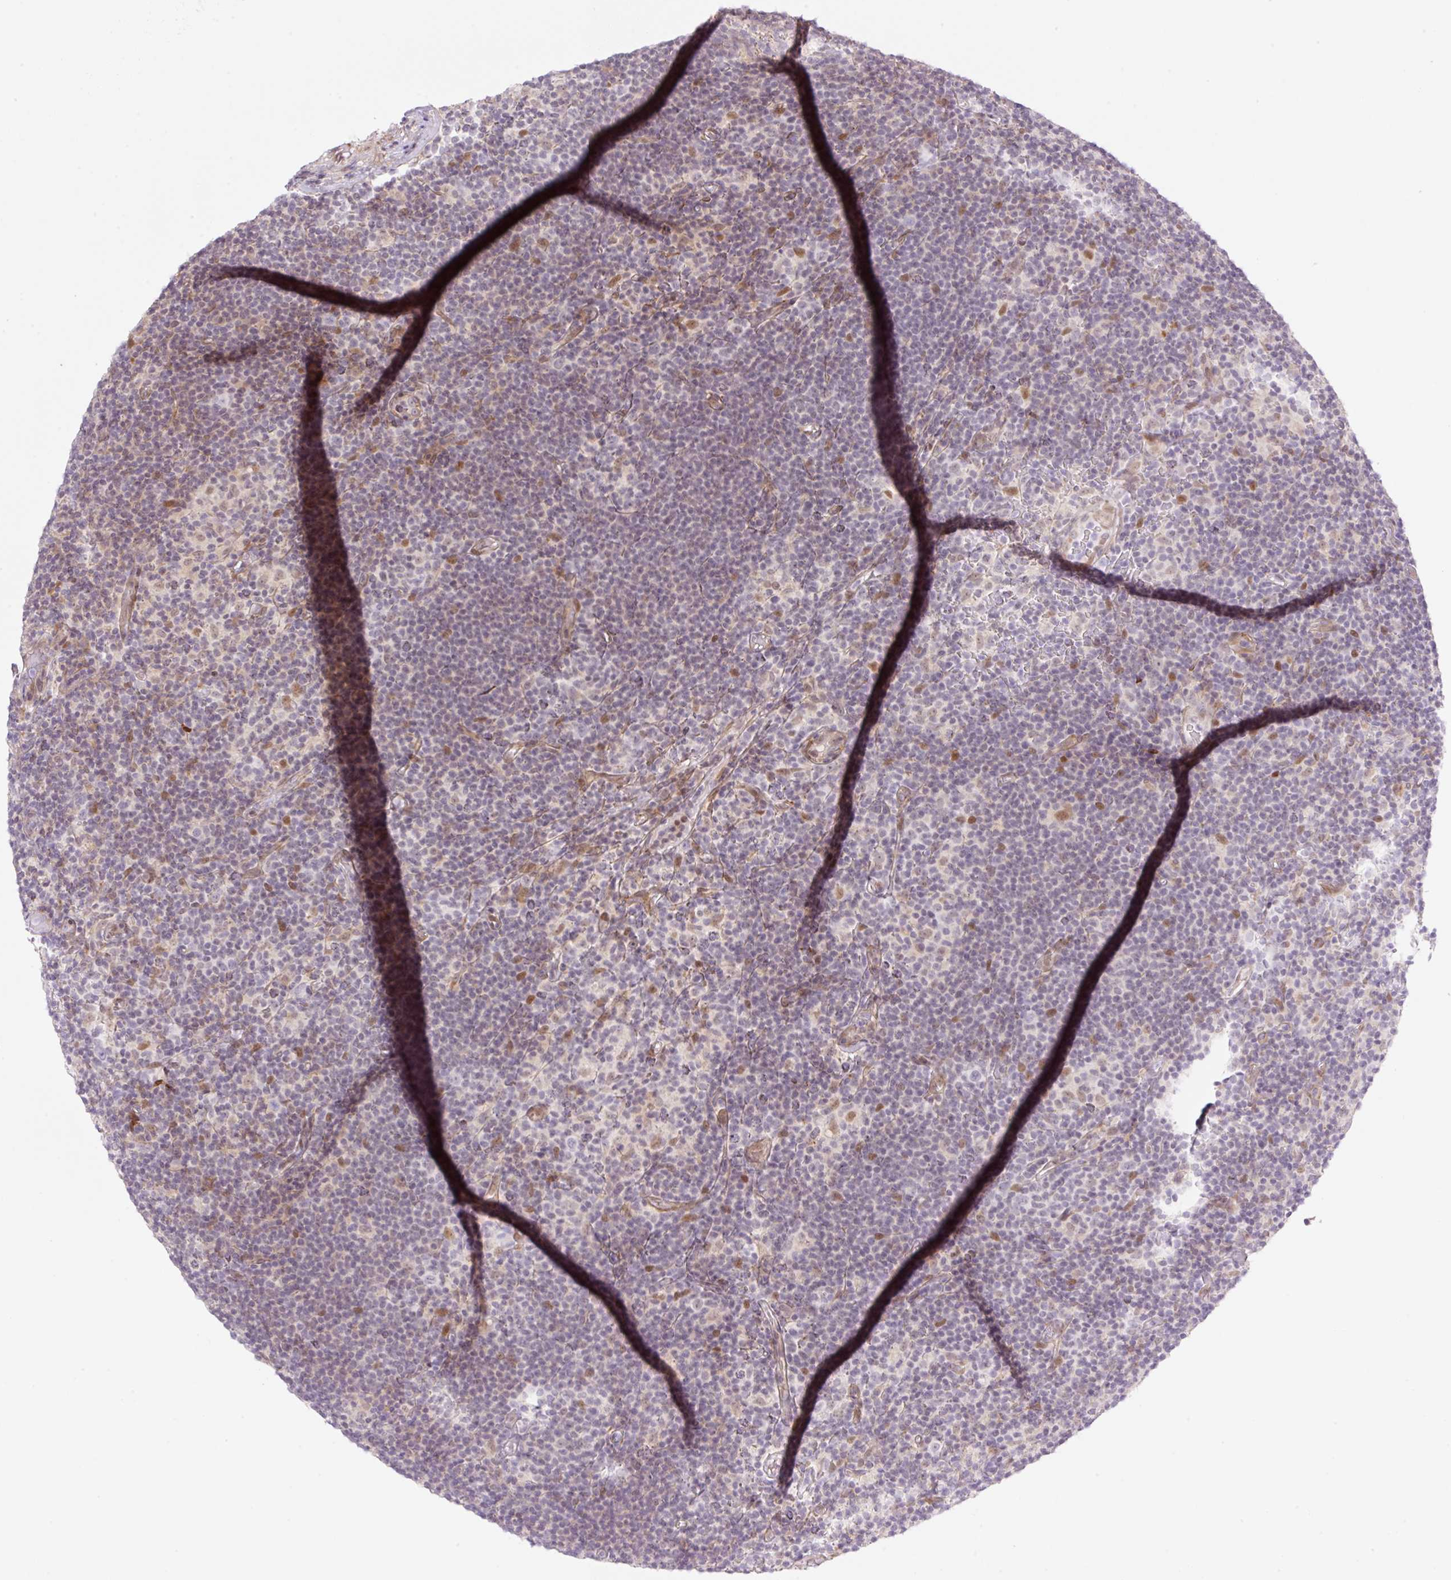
{"staining": {"intensity": "weak", "quantity": "25%-75%", "location": "nuclear"}, "tissue": "lymphoma", "cell_type": "Tumor cells", "image_type": "cancer", "snomed": [{"axis": "morphology", "description": "Hodgkin's disease, NOS"}, {"axis": "topography", "description": "Lymph node"}], "caption": "Protein staining by immunohistochemistry (IHC) exhibits weak nuclear expression in about 25%-75% of tumor cells in lymphoma. The staining was performed using DAB, with brown indicating positive protein expression. Nuclei are stained blue with hematoxylin.", "gene": "ZFP41", "patient": {"sex": "female", "age": 57}}